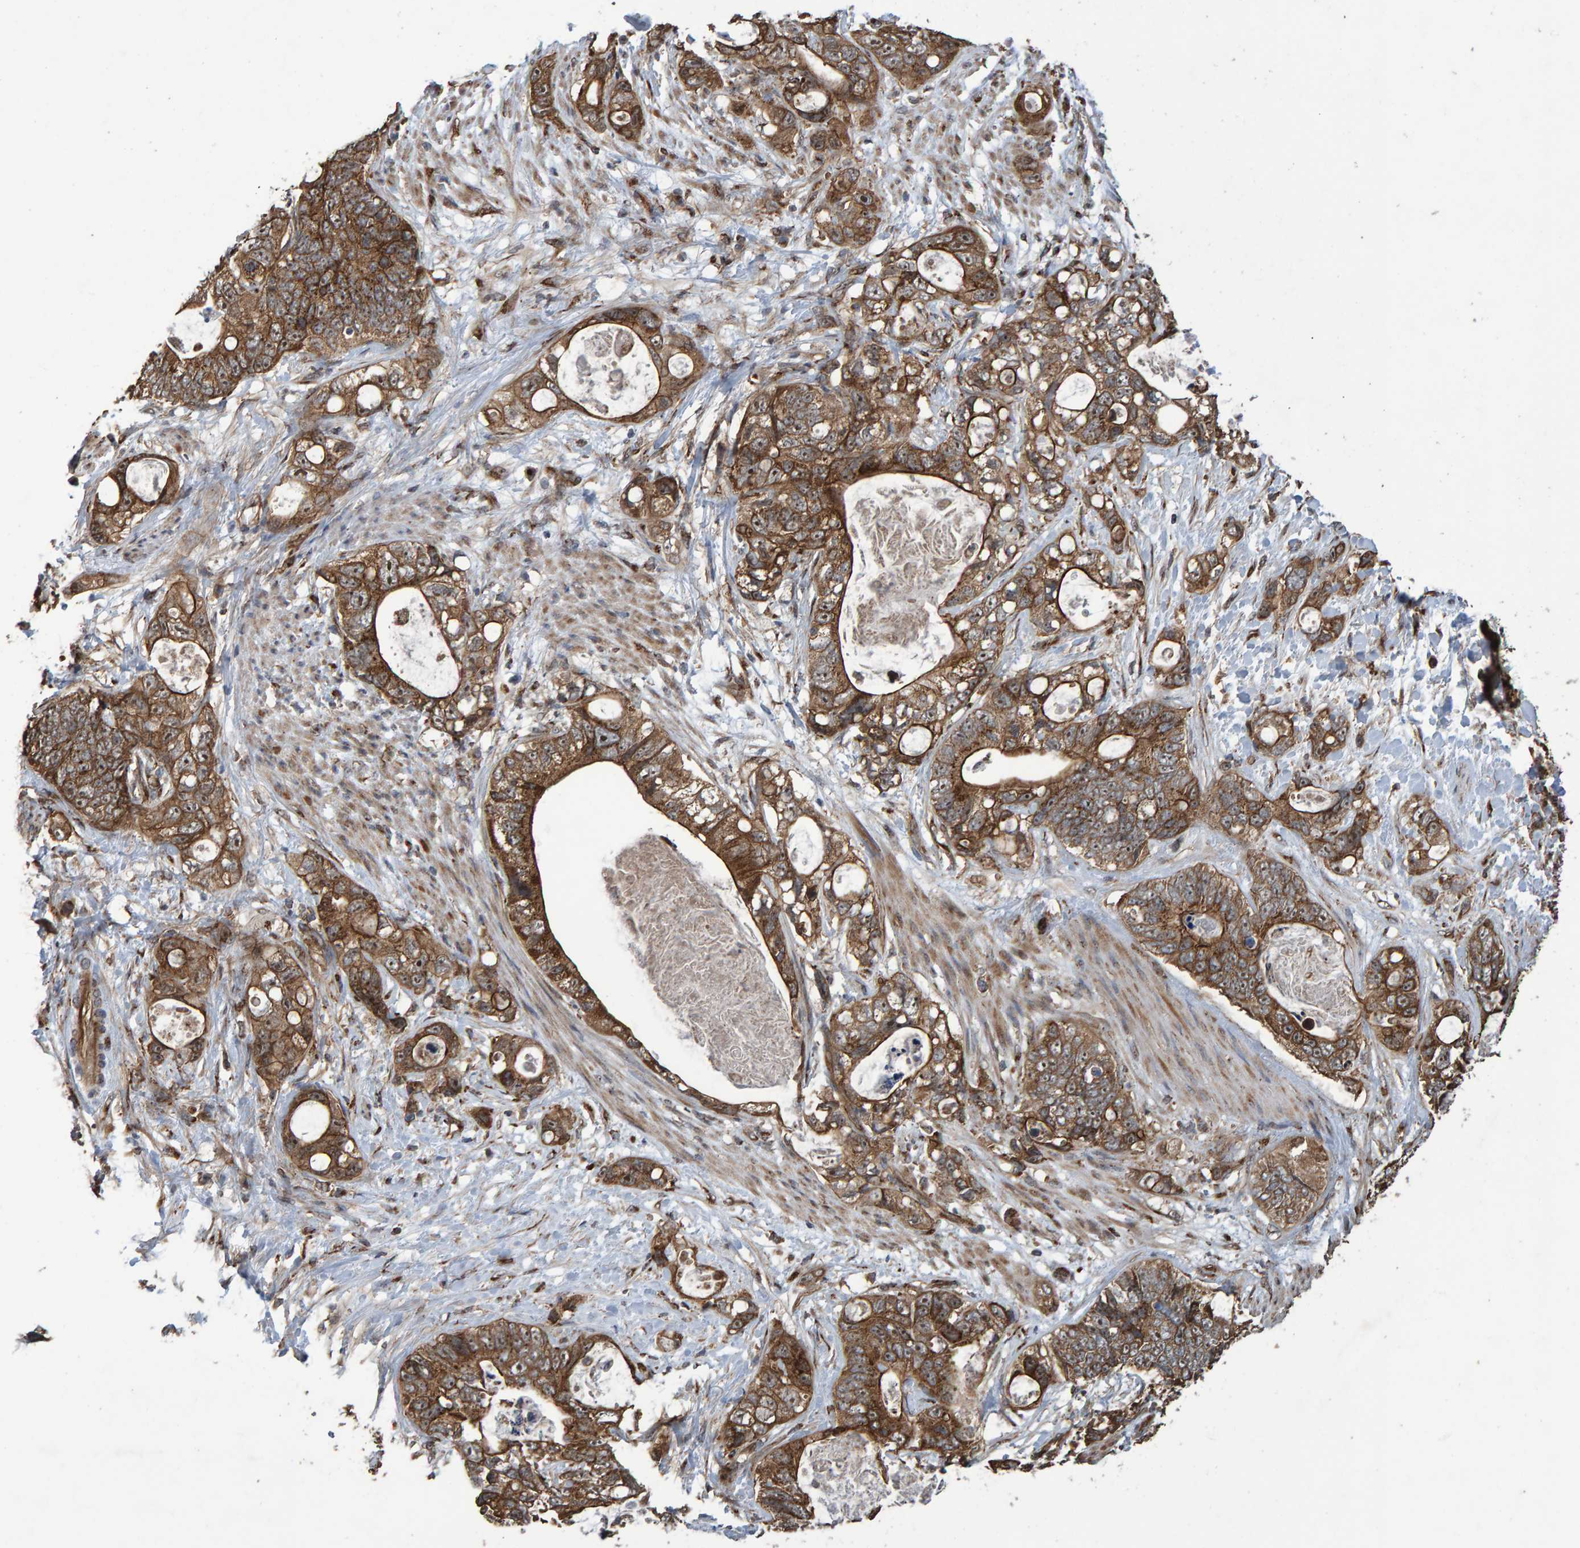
{"staining": {"intensity": "moderate", "quantity": ">75%", "location": "cytoplasmic/membranous,nuclear"}, "tissue": "stomach cancer", "cell_type": "Tumor cells", "image_type": "cancer", "snomed": [{"axis": "morphology", "description": "Normal tissue, NOS"}, {"axis": "morphology", "description": "Adenocarcinoma, NOS"}, {"axis": "topography", "description": "Stomach"}], "caption": "Immunohistochemical staining of stomach cancer displays medium levels of moderate cytoplasmic/membranous and nuclear protein expression in about >75% of tumor cells. The staining was performed using DAB, with brown indicating positive protein expression. Nuclei are stained blue with hematoxylin.", "gene": "TRIM68", "patient": {"sex": "female", "age": 89}}